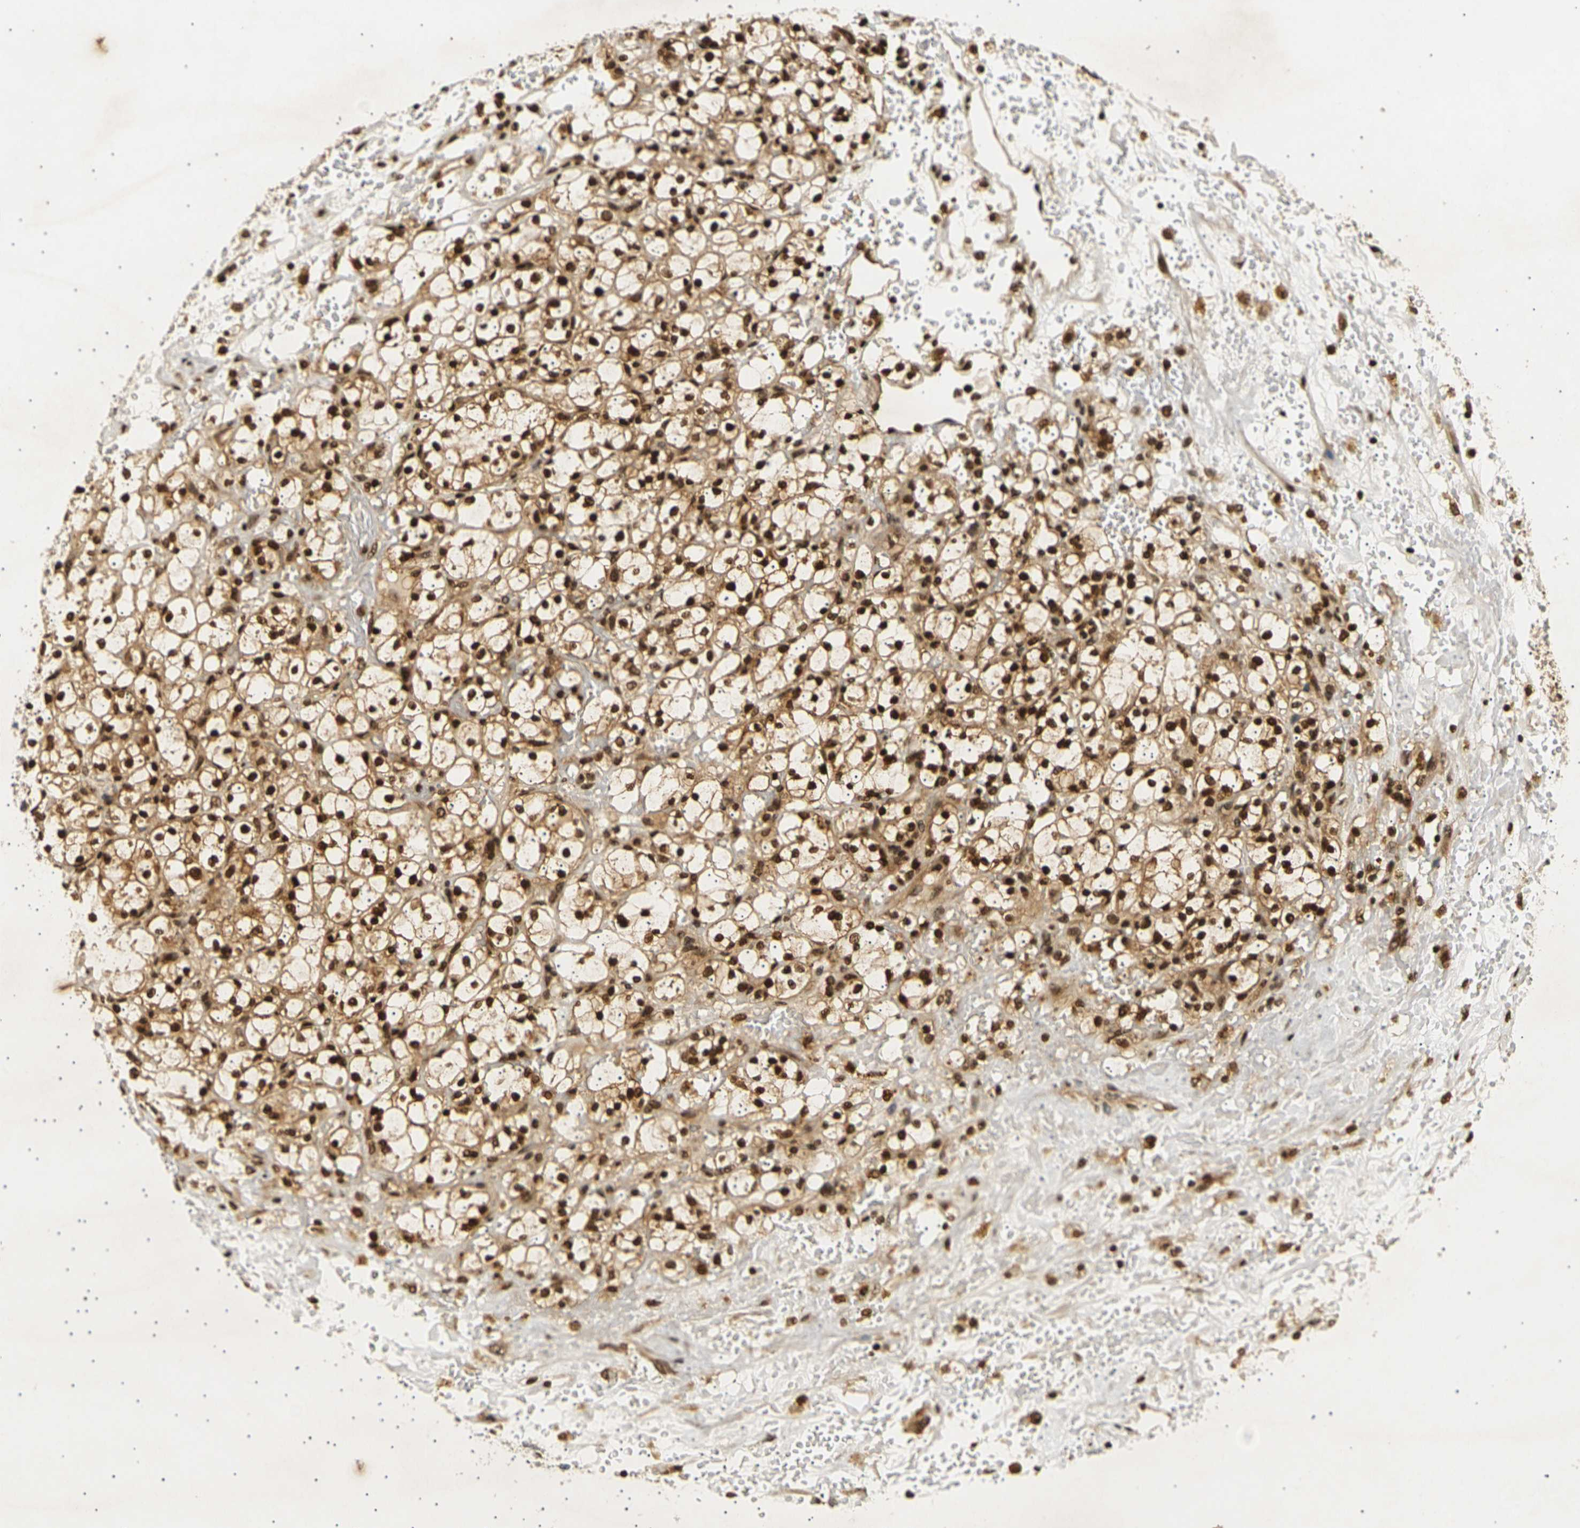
{"staining": {"intensity": "strong", "quantity": ">75%", "location": "cytoplasmic/membranous,nuclear"}, "tissue": "renal cancer", "cell_type": "Tumor cells", "image_type": "cancer", "snomed": [{"axis": "morphology", "description": "Adenocarcinoma, NOS"}, {"axis": "topography", "description": "Kidney"}], "caption": "Immunohistochemical staining of human renal cancer (adenocarcinoma) demonstrates strong cytoplasmic/membranous and nuclear protein staining in about >75% of tumor cells.", "gene": "ACTL6A", "patient": {"sex": "male", "age": 61}}